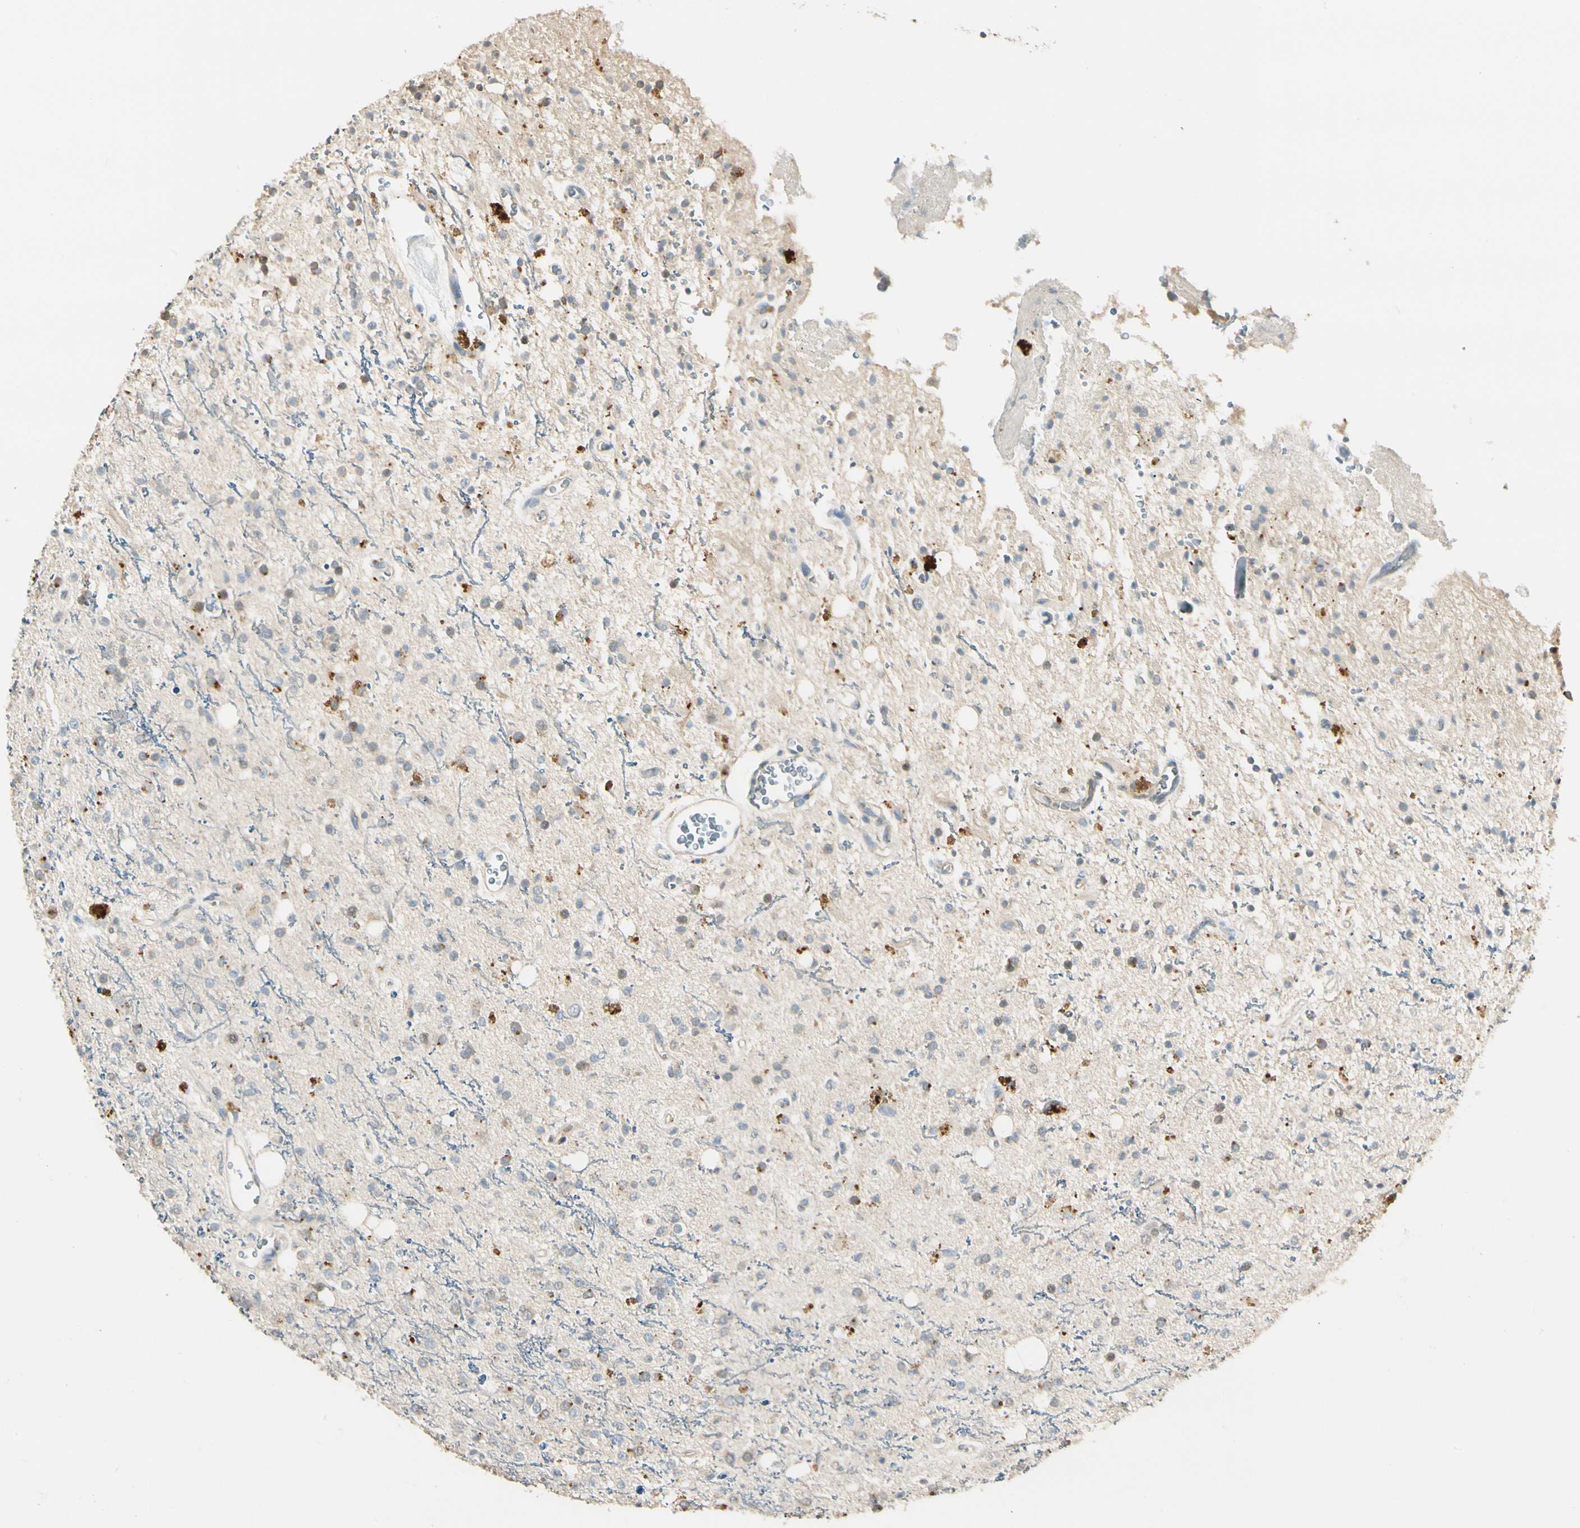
{"staining": {"intensity": "moderate", "quantity": "<25%", "location": "cytoplasmic/membranous"}, "tissue": "glioma", "cell_type": "Tumor cells", "image_type": "cancer", "snomed": [{"axis": "morphology", "description": "Glioma, malignant, High grade"}, {"axis": "topography", "description": "Brain"}], "caption": "DAB immunohistochemical staining of malignant high-grade glioma displays moderate cytoplasmic/membranous protein staining in approximately <25% of tumor cells.", "gene": "P3H2", "patient": {"sex": "male", "age": 47}}